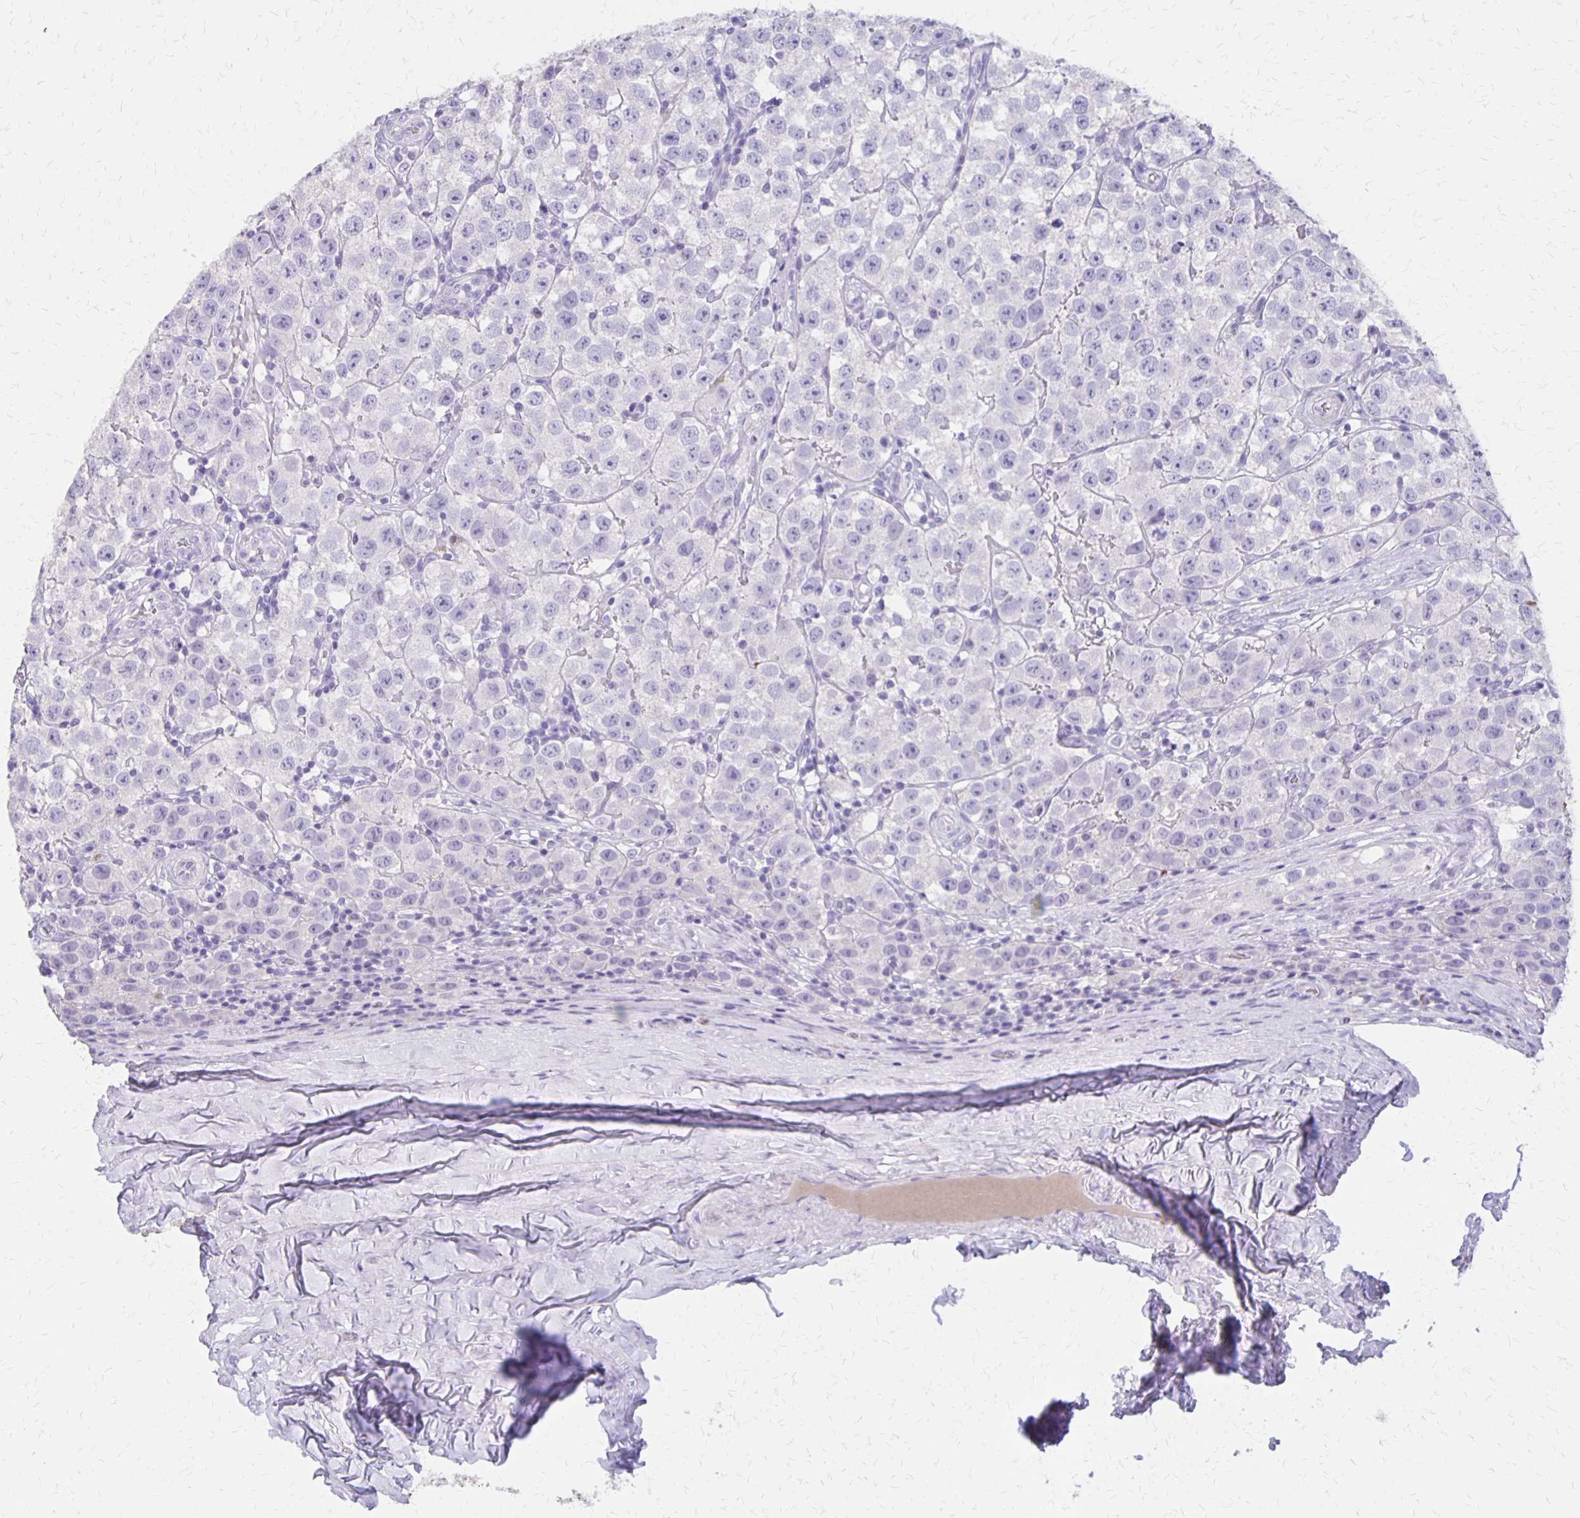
{"staining": {"intensity": "negative", "quantity": "none", "location": "none"}, "tissue": "testis cancer", "cell_type": "Tumor cells", "image_type": "cancer", "snomed": [{"axis": "morphology", "description": "Seminoma, NOS"}, {"axis": "topography", "description": "Testis"}], "caption": "There is no significant staining in tumor cells of seminoma (testis).", "gene": "SEPTIN5", "patient": {"sex": "male", "age": 34}}